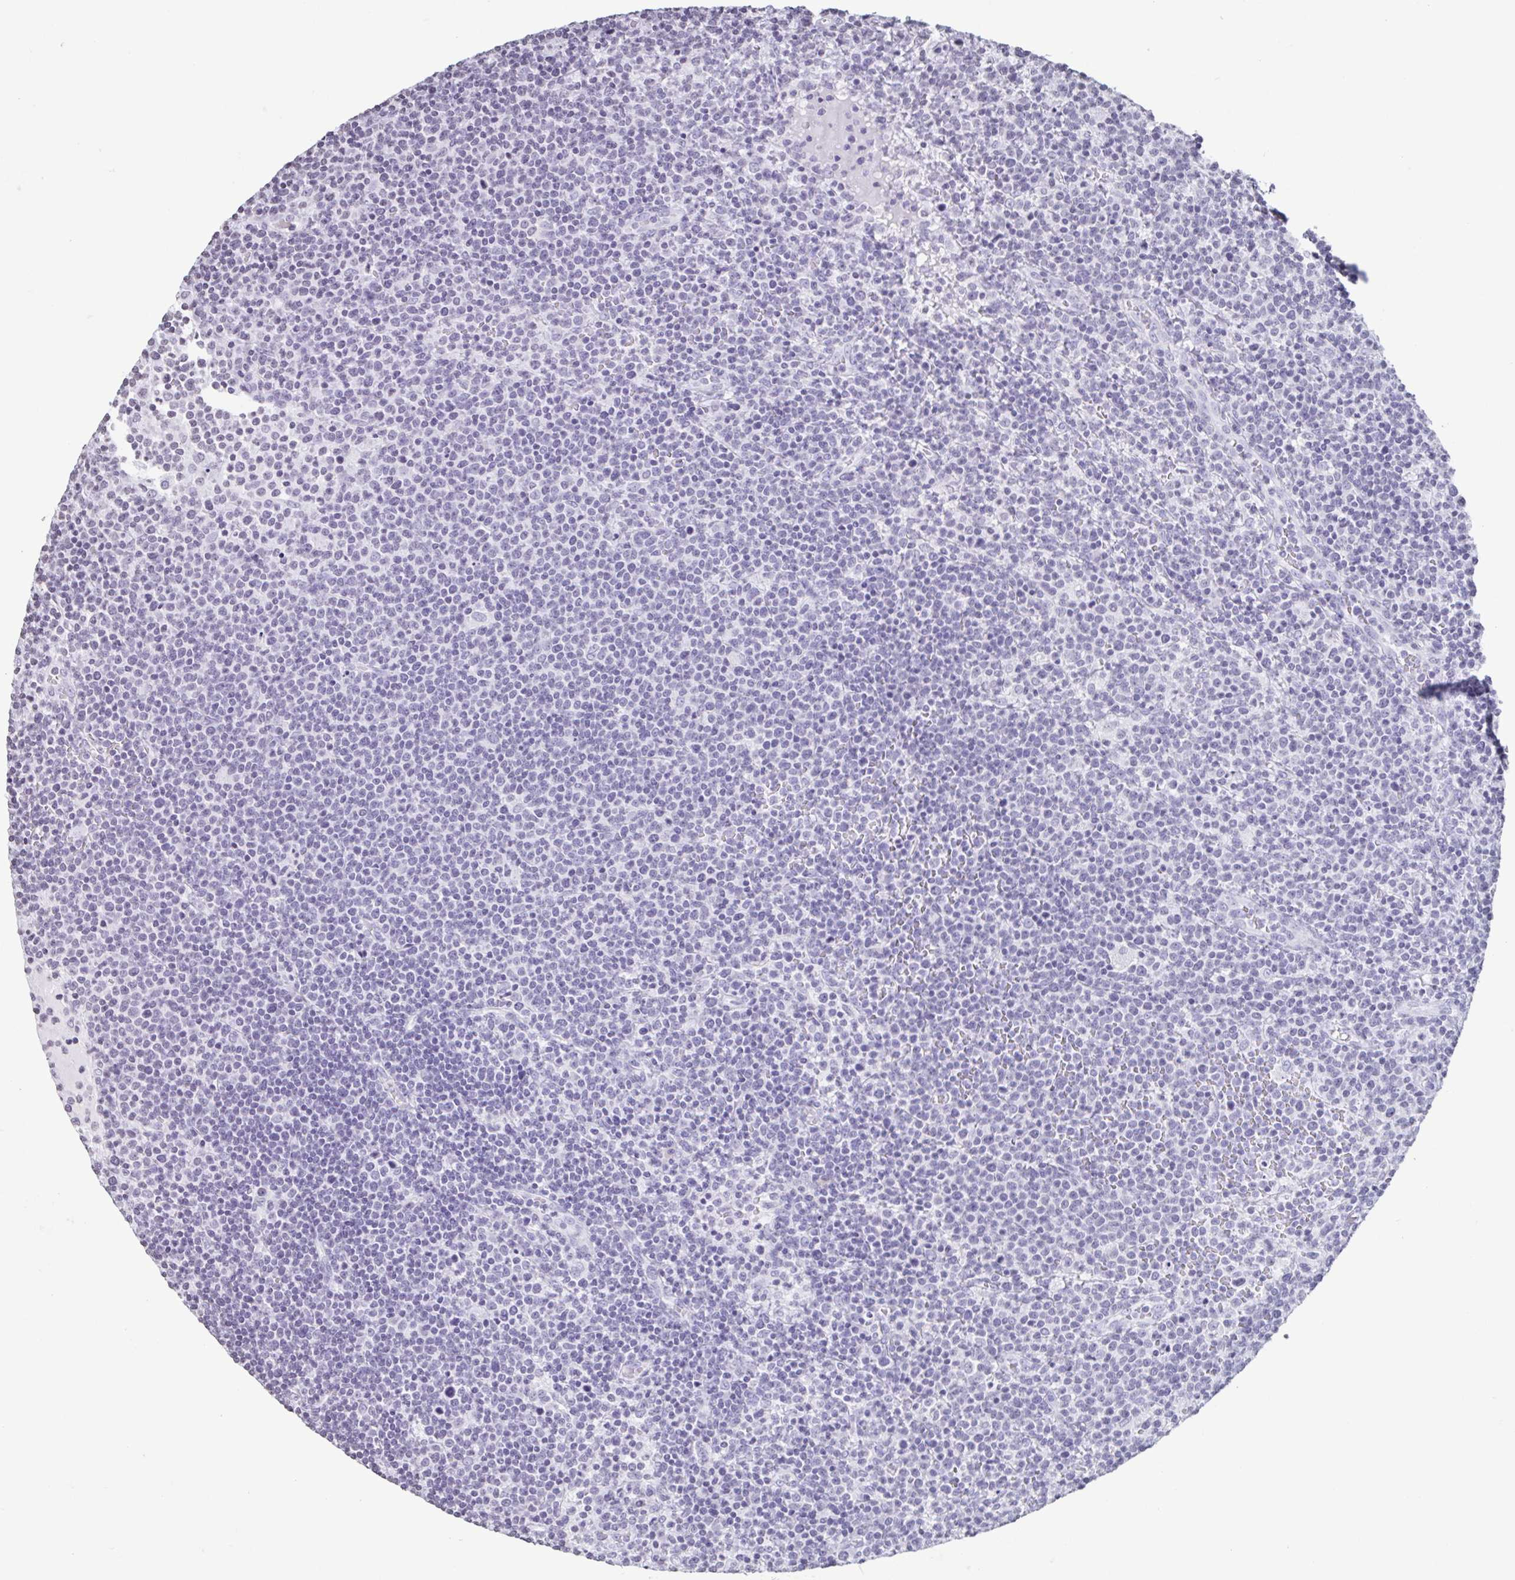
{"staining": {"intensity": "negative", "quantity": "none", "location": "none"}, "tissue": "lymphoma", "cell_type": "Tumor cells", "image_type": "cancer", "snomed": [{"axis": "morphology", "description": "Malignant lymphoma, non-Hodgkin's type, High grade"}, {"axis": "topography", "description": "Lymph node"}], "caption": "Tumor cells show no significant protein staining in high-grade malignant lymphoma, non-Hodgkin's type.", "gene": "VCY1B", "patient": {"sex": "male", "age": 61}}